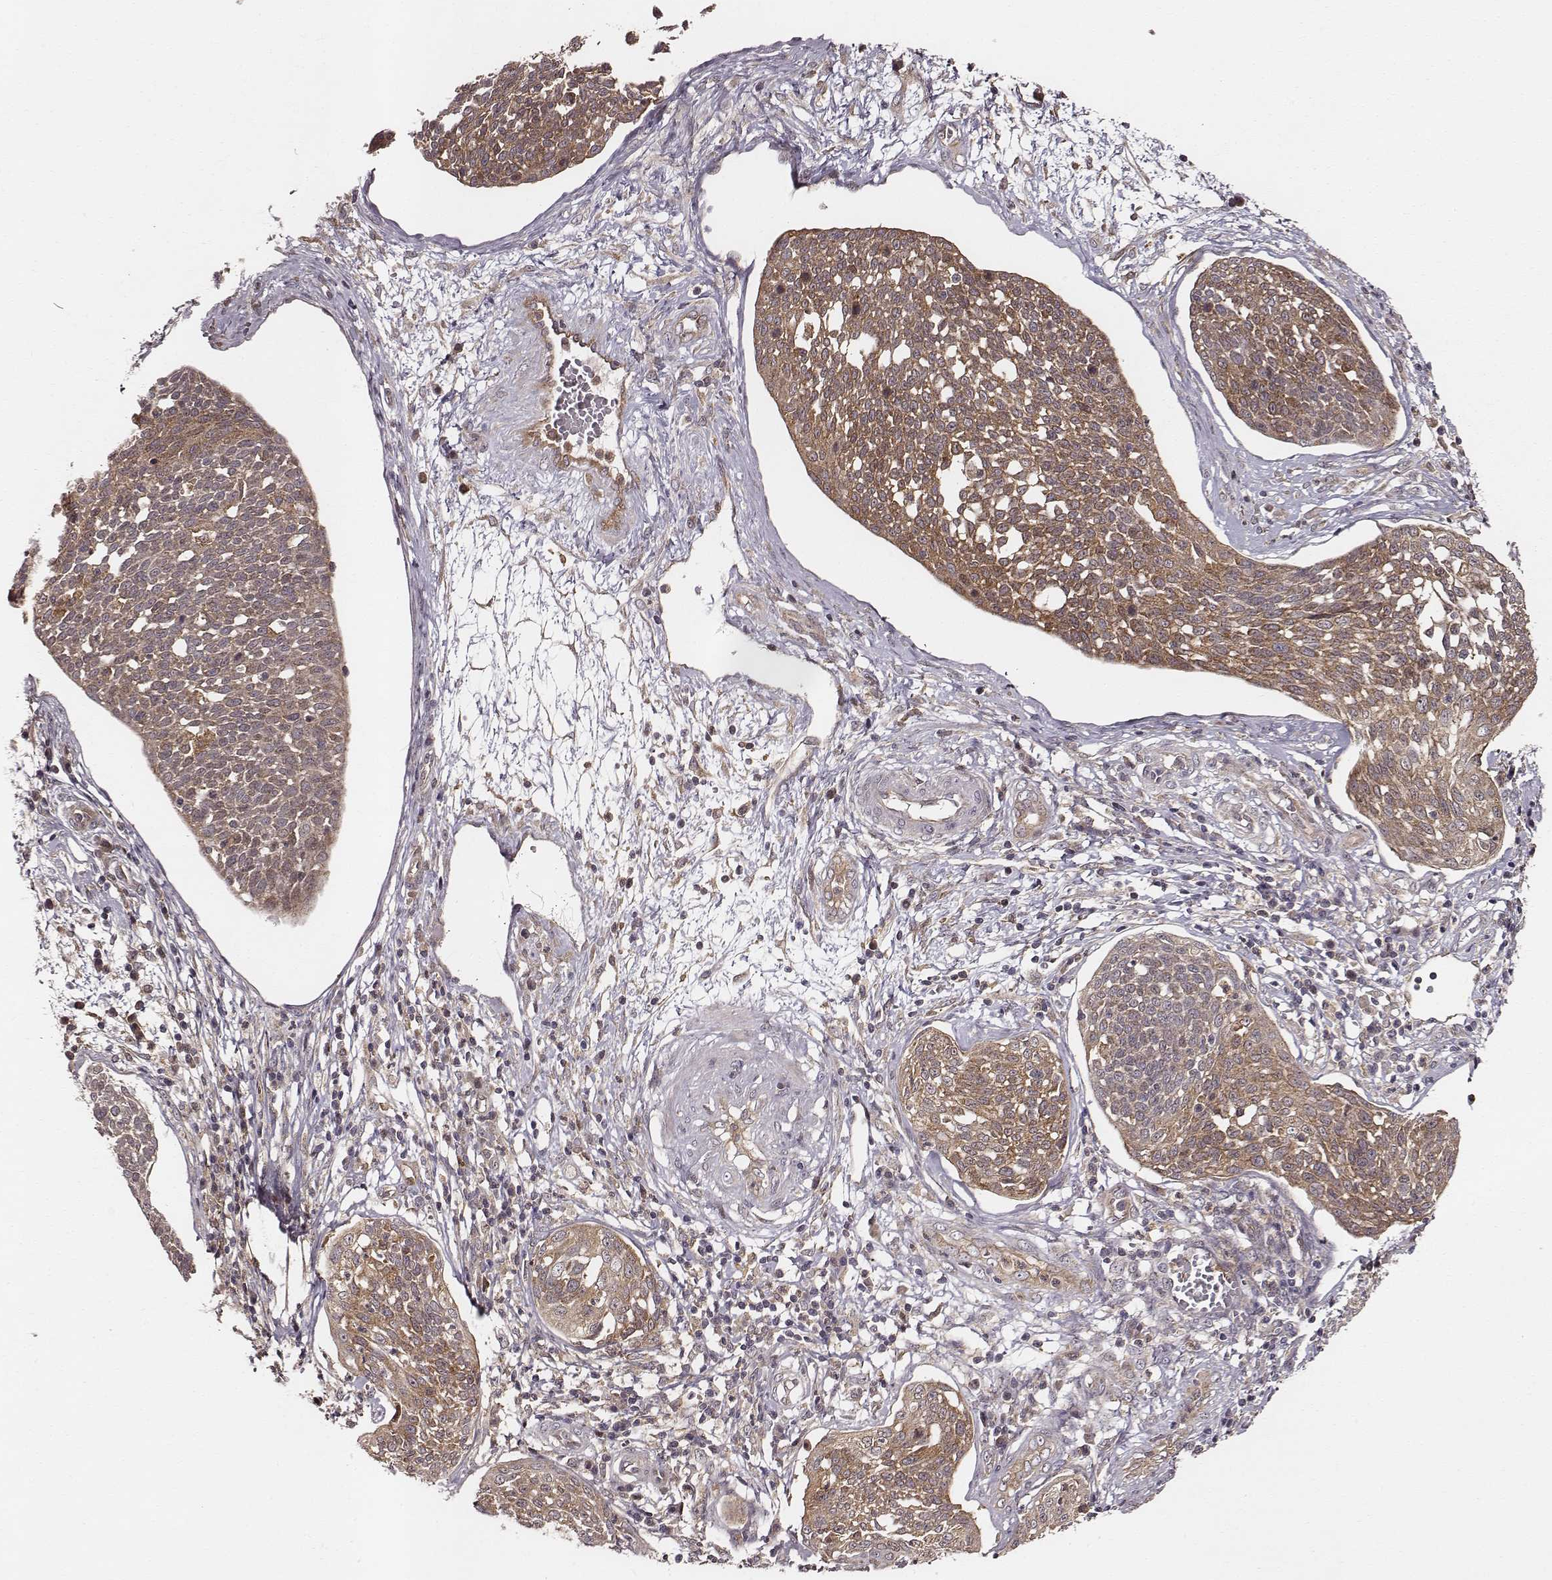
{"staining": {"intensity": "moderate", "quantity": ">75%", "location": "cytoplasmic/membranous"}, "tissue": "cervical cancer", "cell_type": "Tumor cells", "image_type": "cancer", "snomed": [{"axis": "morphology", "description": "Squamous cell carcinoma, NOS"}, {"axis": "topography", "description": "Cervix"}], "caption": "The micrograph shows a brown stain indicating the presence of a protein in the cytoplasmic/membranous of tumor cells in cervical cancer (squamous cell carcinoma).", "gene": "VPS26A", "patient": {"sex": "female", "age": 34}}